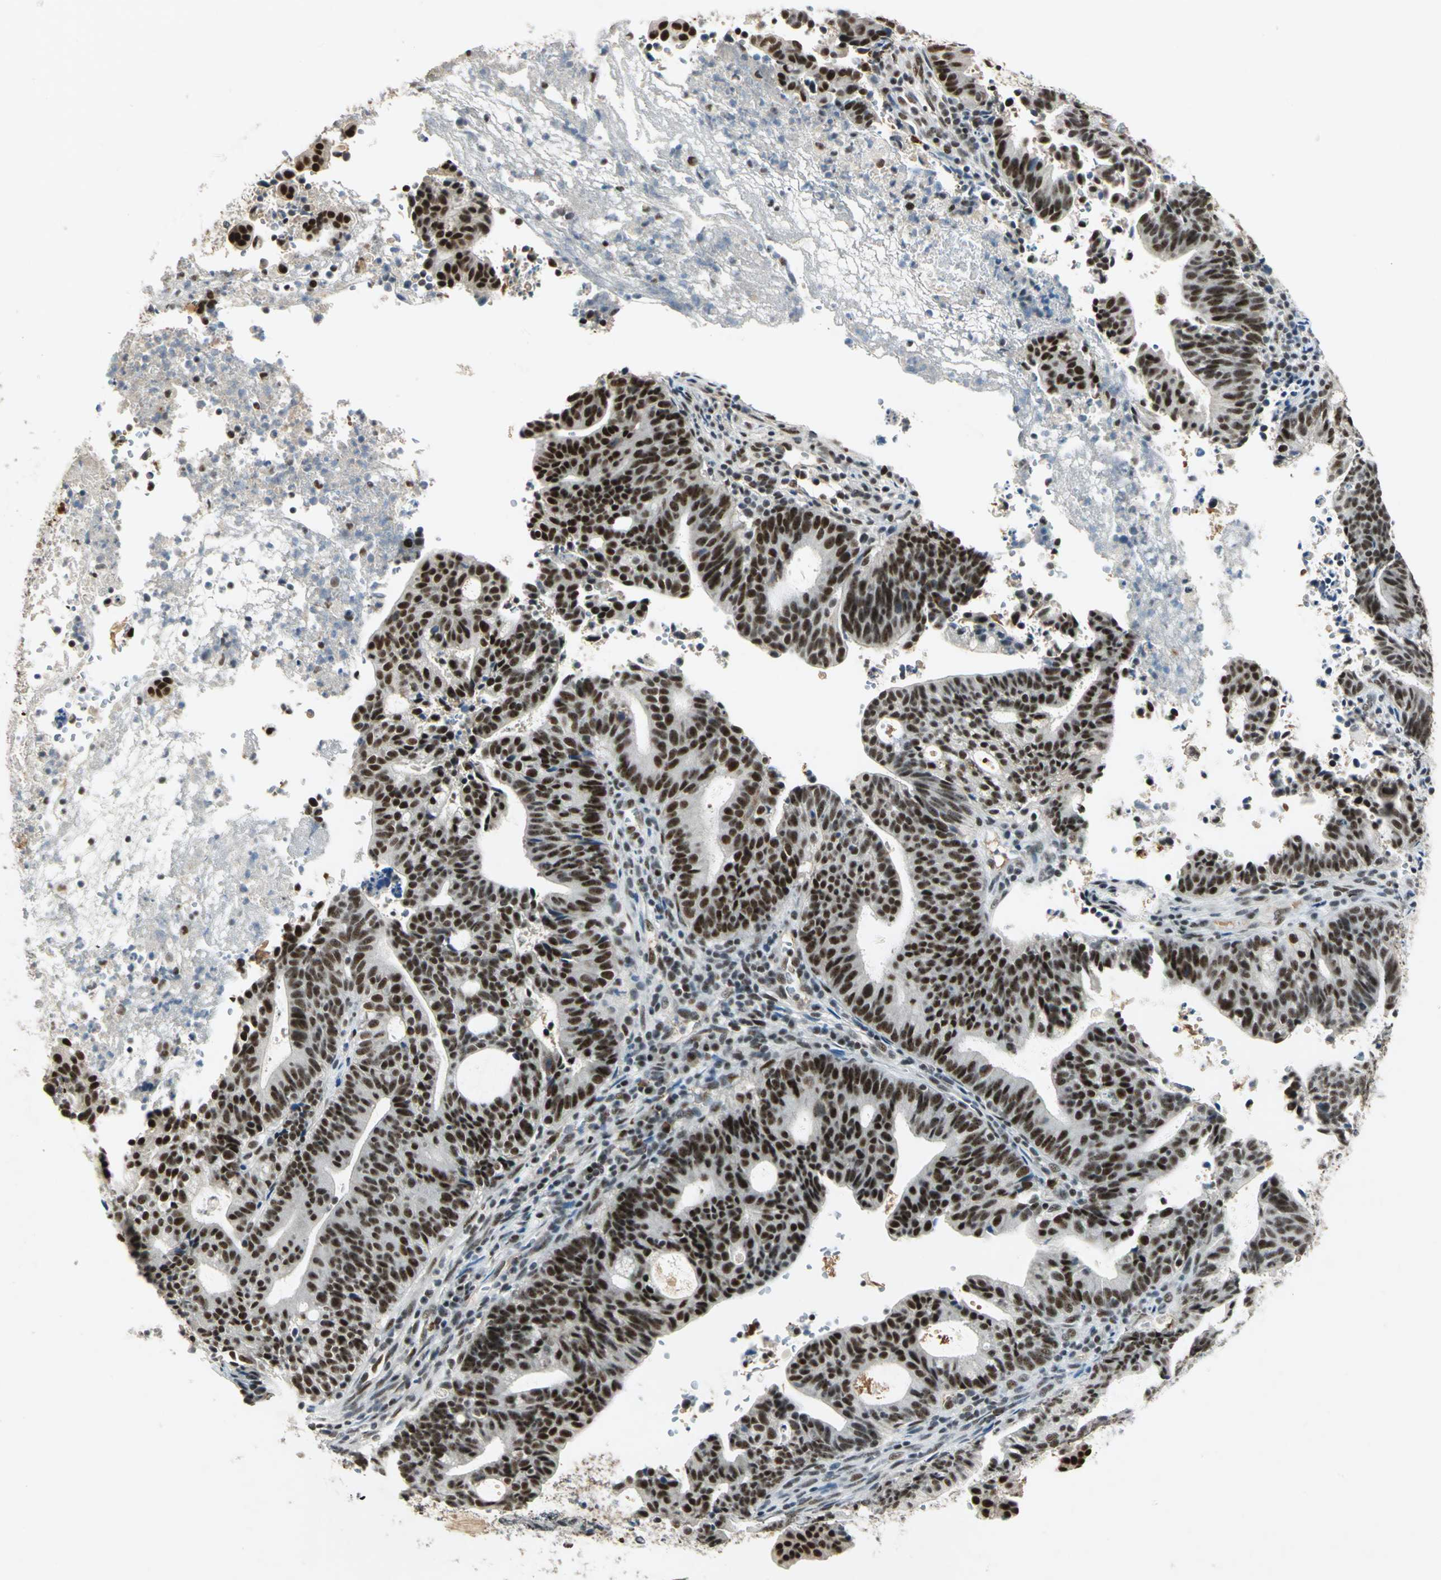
{"staining": {"intensity": "strong", "quantity": ">75%", "location": "nuclear"}, "tissue": "endometrial cancer", "cell_type": "Tumor cells", "image_type": "cancer", "snomed": [{"axis": "morphology", "description": "Adenocarcinoma, NOS"}, {"axis": "topography", "description": "Uterus"}], "caption": "Adenocarcinoma (endometrial) tissue exhibits strong nuclear positivity in about >75% of tumor cells", "gene": "CCNT1", "patient": {"sex": "female", "age": 83}}